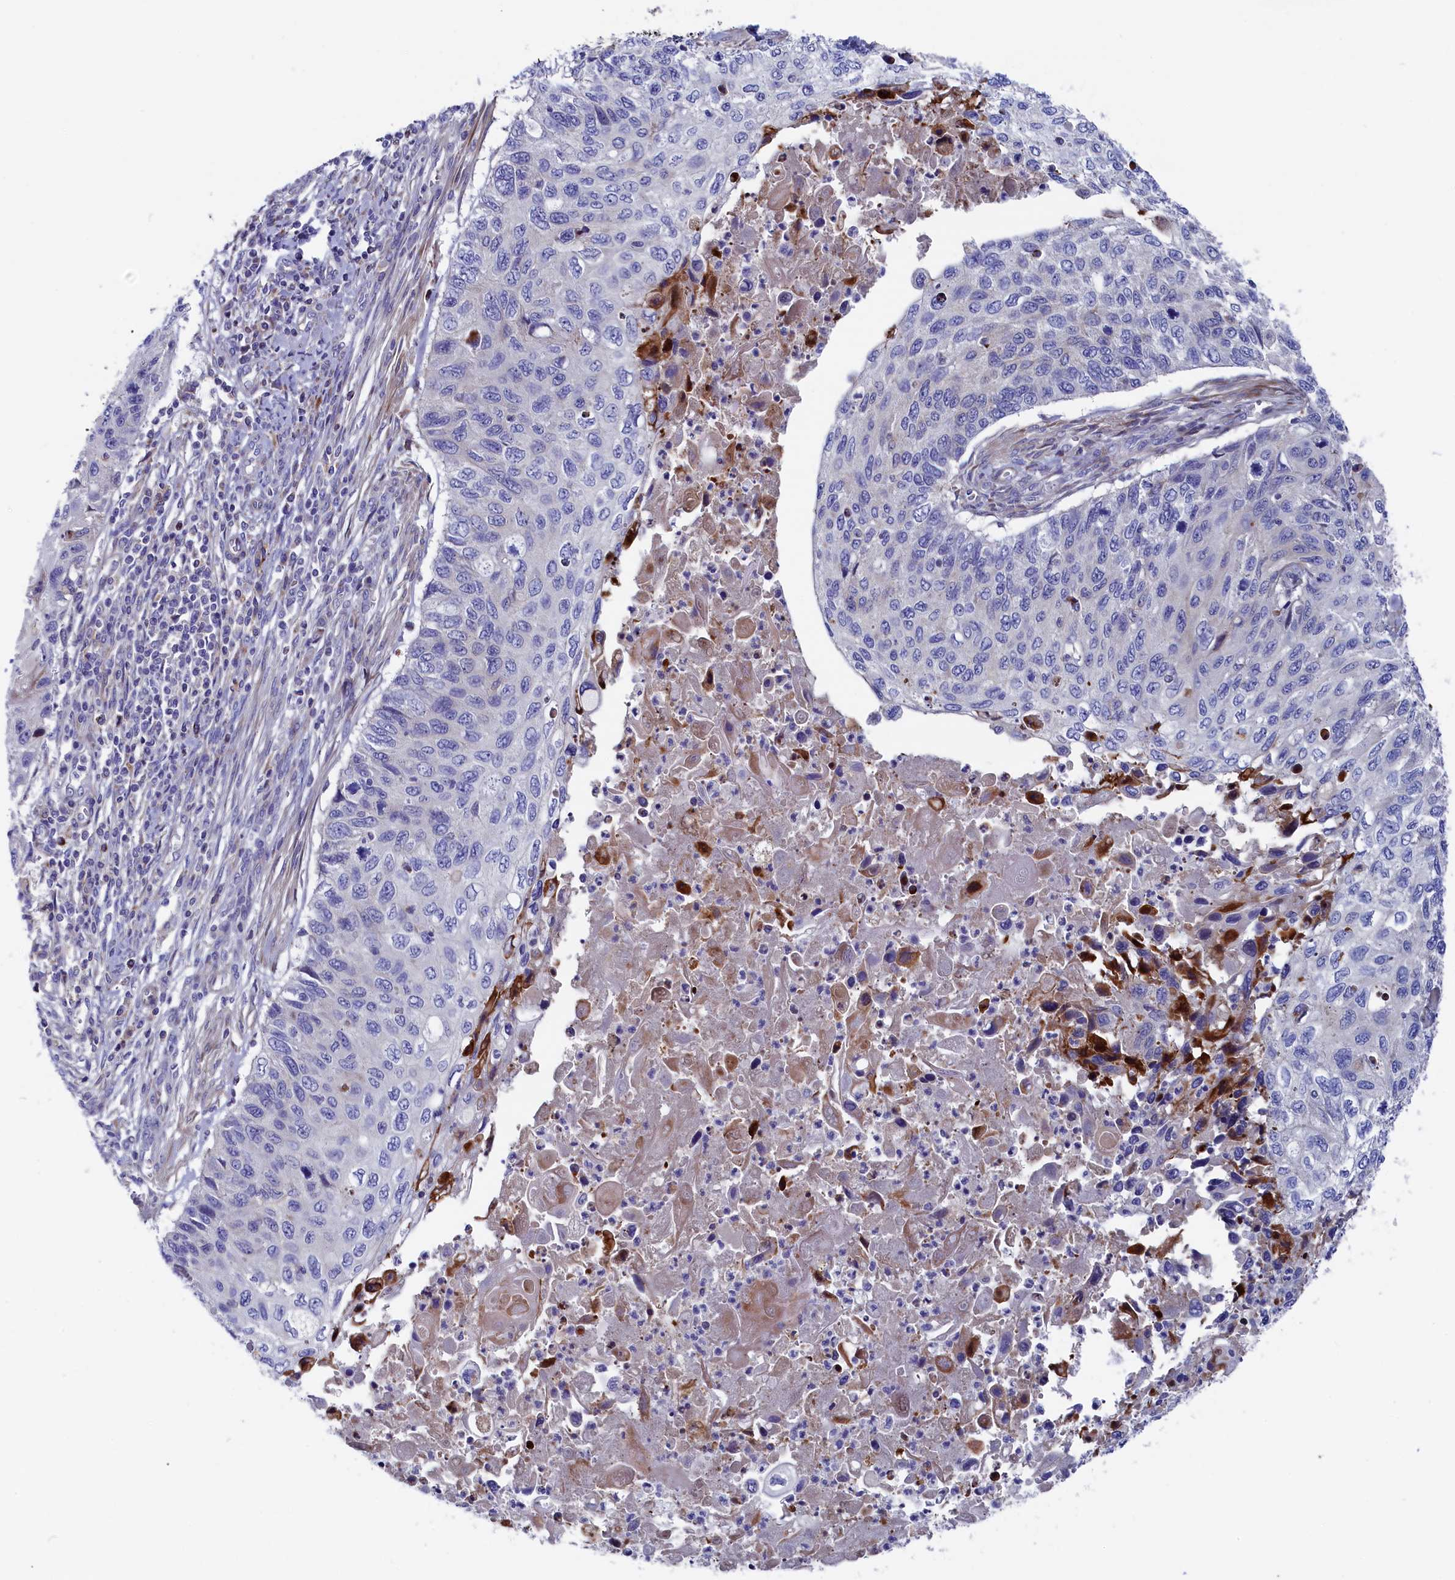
{"staining": {"intensity": "negative", "quantity": "none", "location": "none"}, "tissue": "cervical cancer", "cell_type": "Tumor cells", "image_type": "cancer", "snomed": [{"axis": "morphology", "description": "Squamous cell carcinoma, NOS"}, {"axis": "topography", "description": "Cervix"}], "caption": "IHC of squamous cell carcinoma (cervical) reveals no staining in tumor cells.", "gene": "NUDT7", "patient": {"sex": "female", "age": 70}}